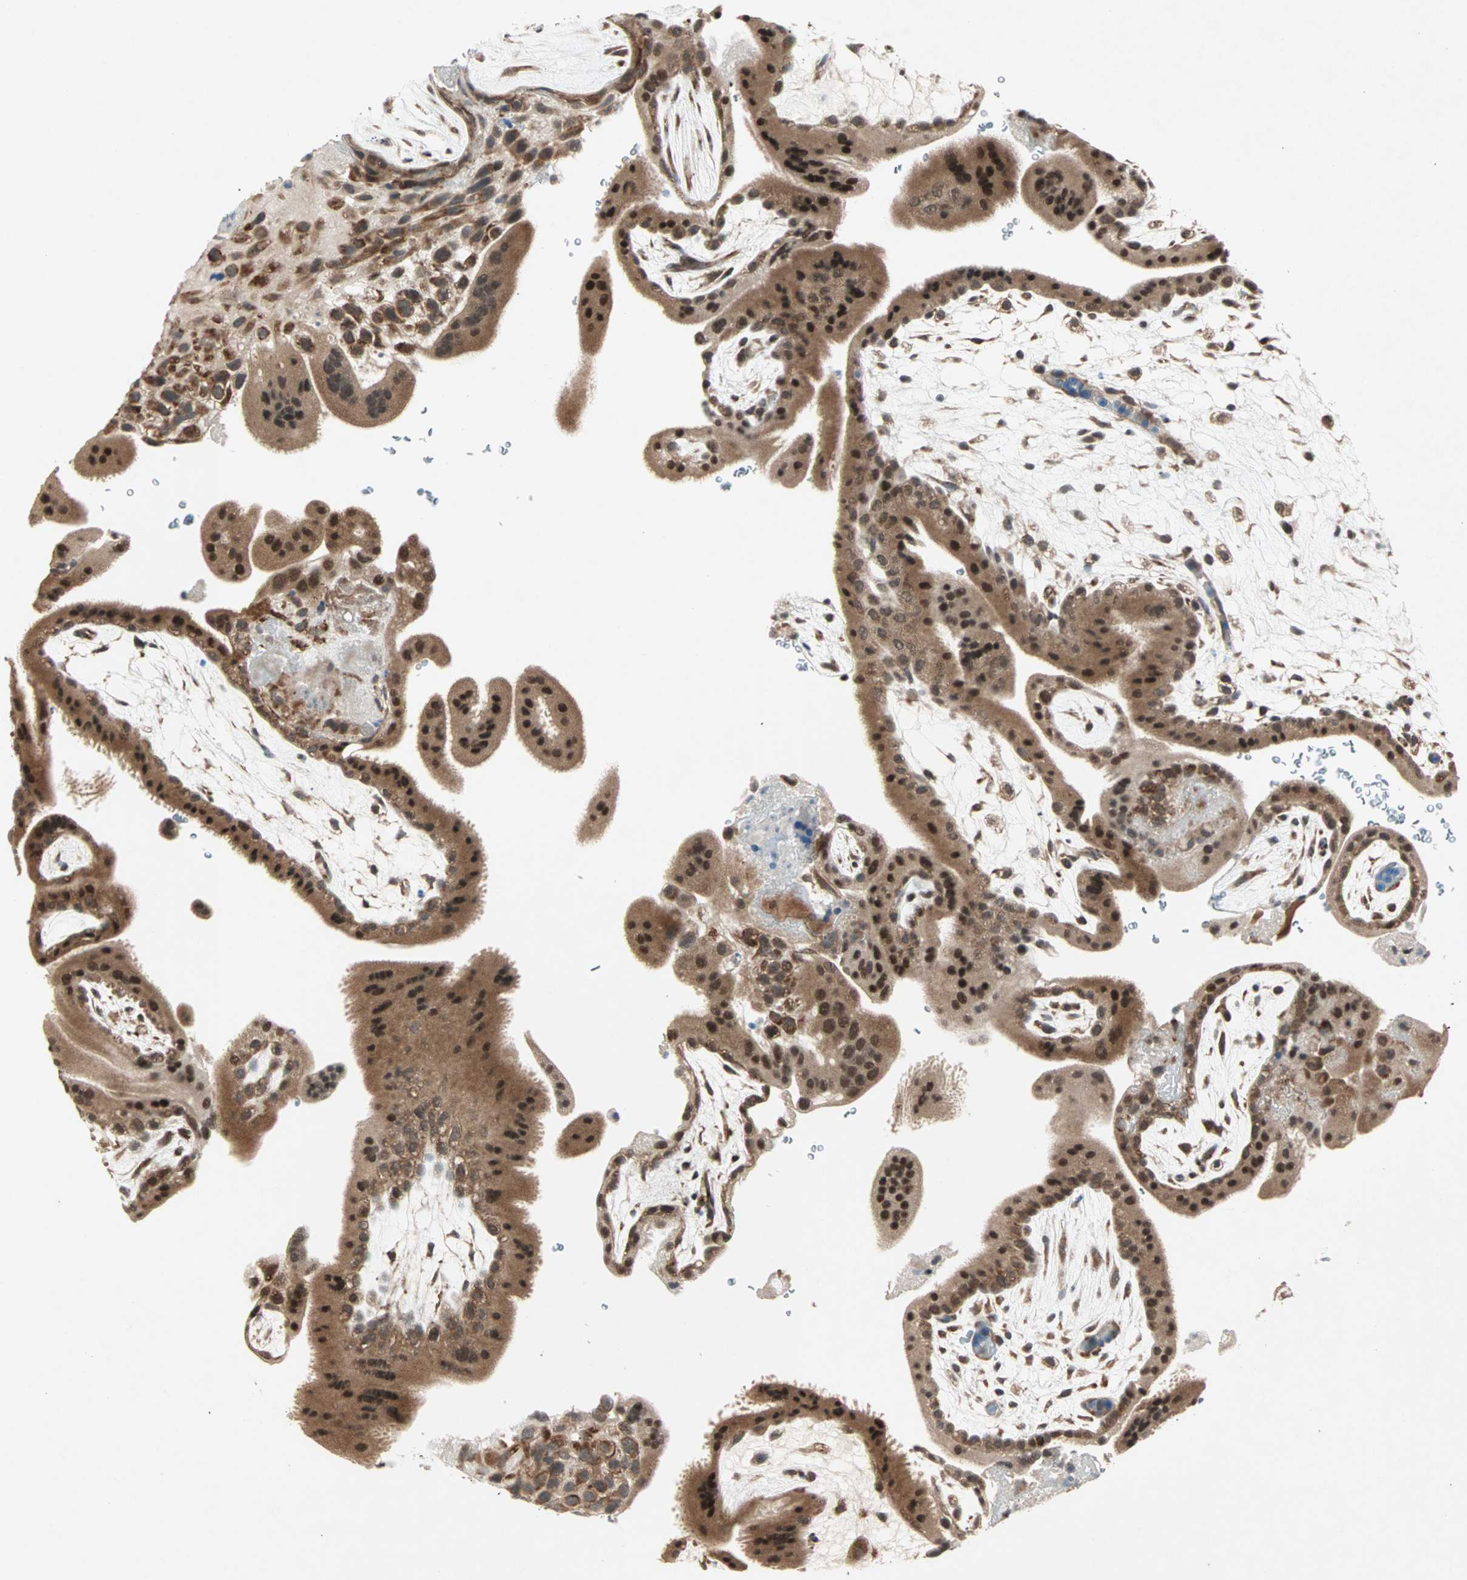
{"staining": {"intensity": "strong", "quantity": ">75%", "location": "cytoplasmic/membranous"}, "tissue": "placenta", "cell_type": "Decidual cells", "image_type": "normal", "snomed": [{"axis": "morphology", "description": "Normal tissue, NOS"}, {"axis": "topography", "description": "Placenta"}], "caption": "Protein staining of benign placenta shows strong cytoplasmic/membranous expression in about >75% of decidual cells.", "gene": "ZNF37A", "patient": {"sex": "female", "age": 19}}